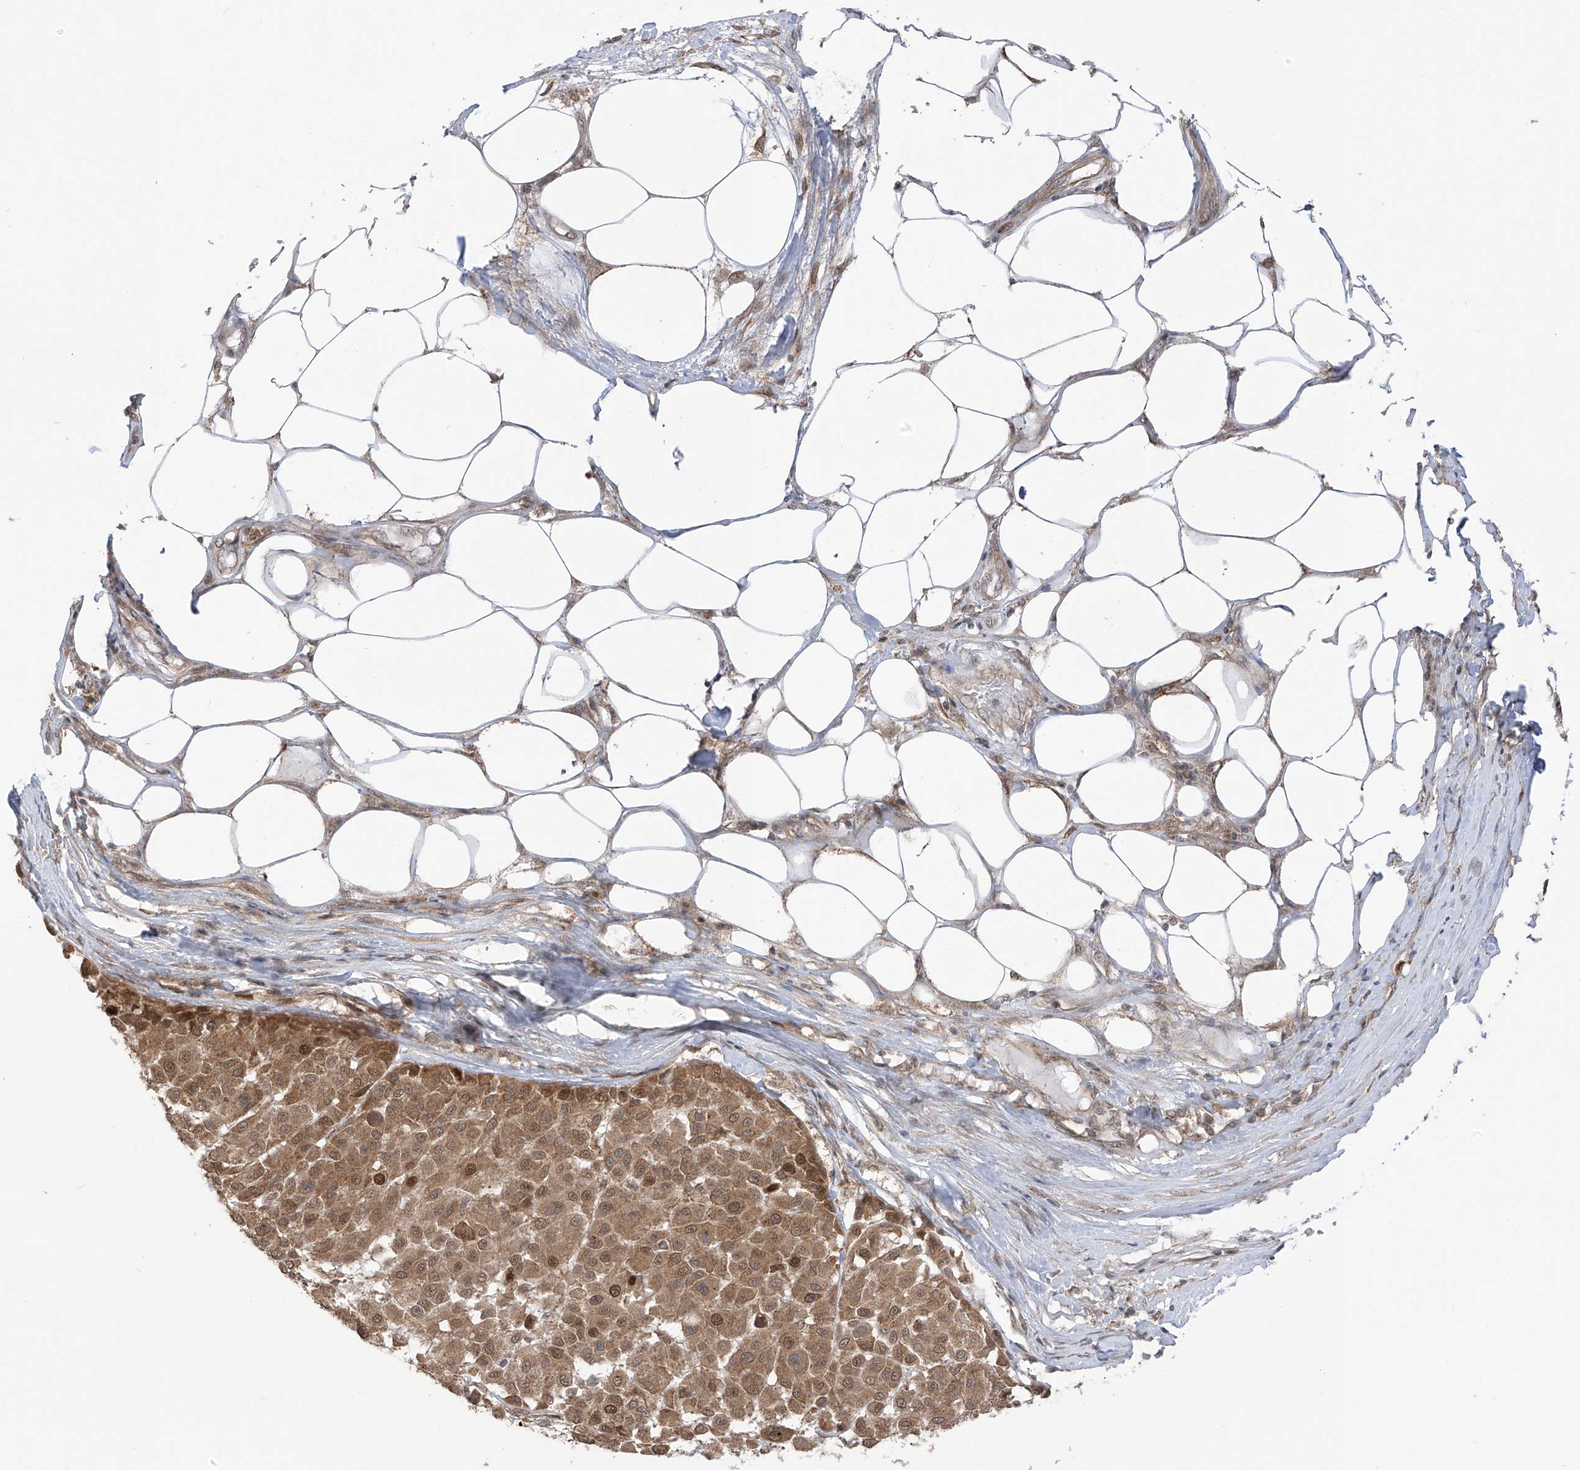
{"staining": {"intensity": "moderate", "quantity": ">75%", "location": "cytoplasmic/membranous,nuclear"}, "tissue": "melanoma", "cell_type": "Tumor cells", "image_type": "cancer", "snomed": [{"axis": "morphology", "description": "Malignant melanoma, Metastatic site"}, {"axis": "topography", "description": "Soft tissue"}], "caption": "IHC (DAB (3,3'-diaminobenzidine)) staining of melanoma reveals moderate cytoplasmic/membranous and nuclear protein expression in about >75% of tumor cells.", "gene": "PDE11A", "patient": {"sex": "male", "age": 41}}